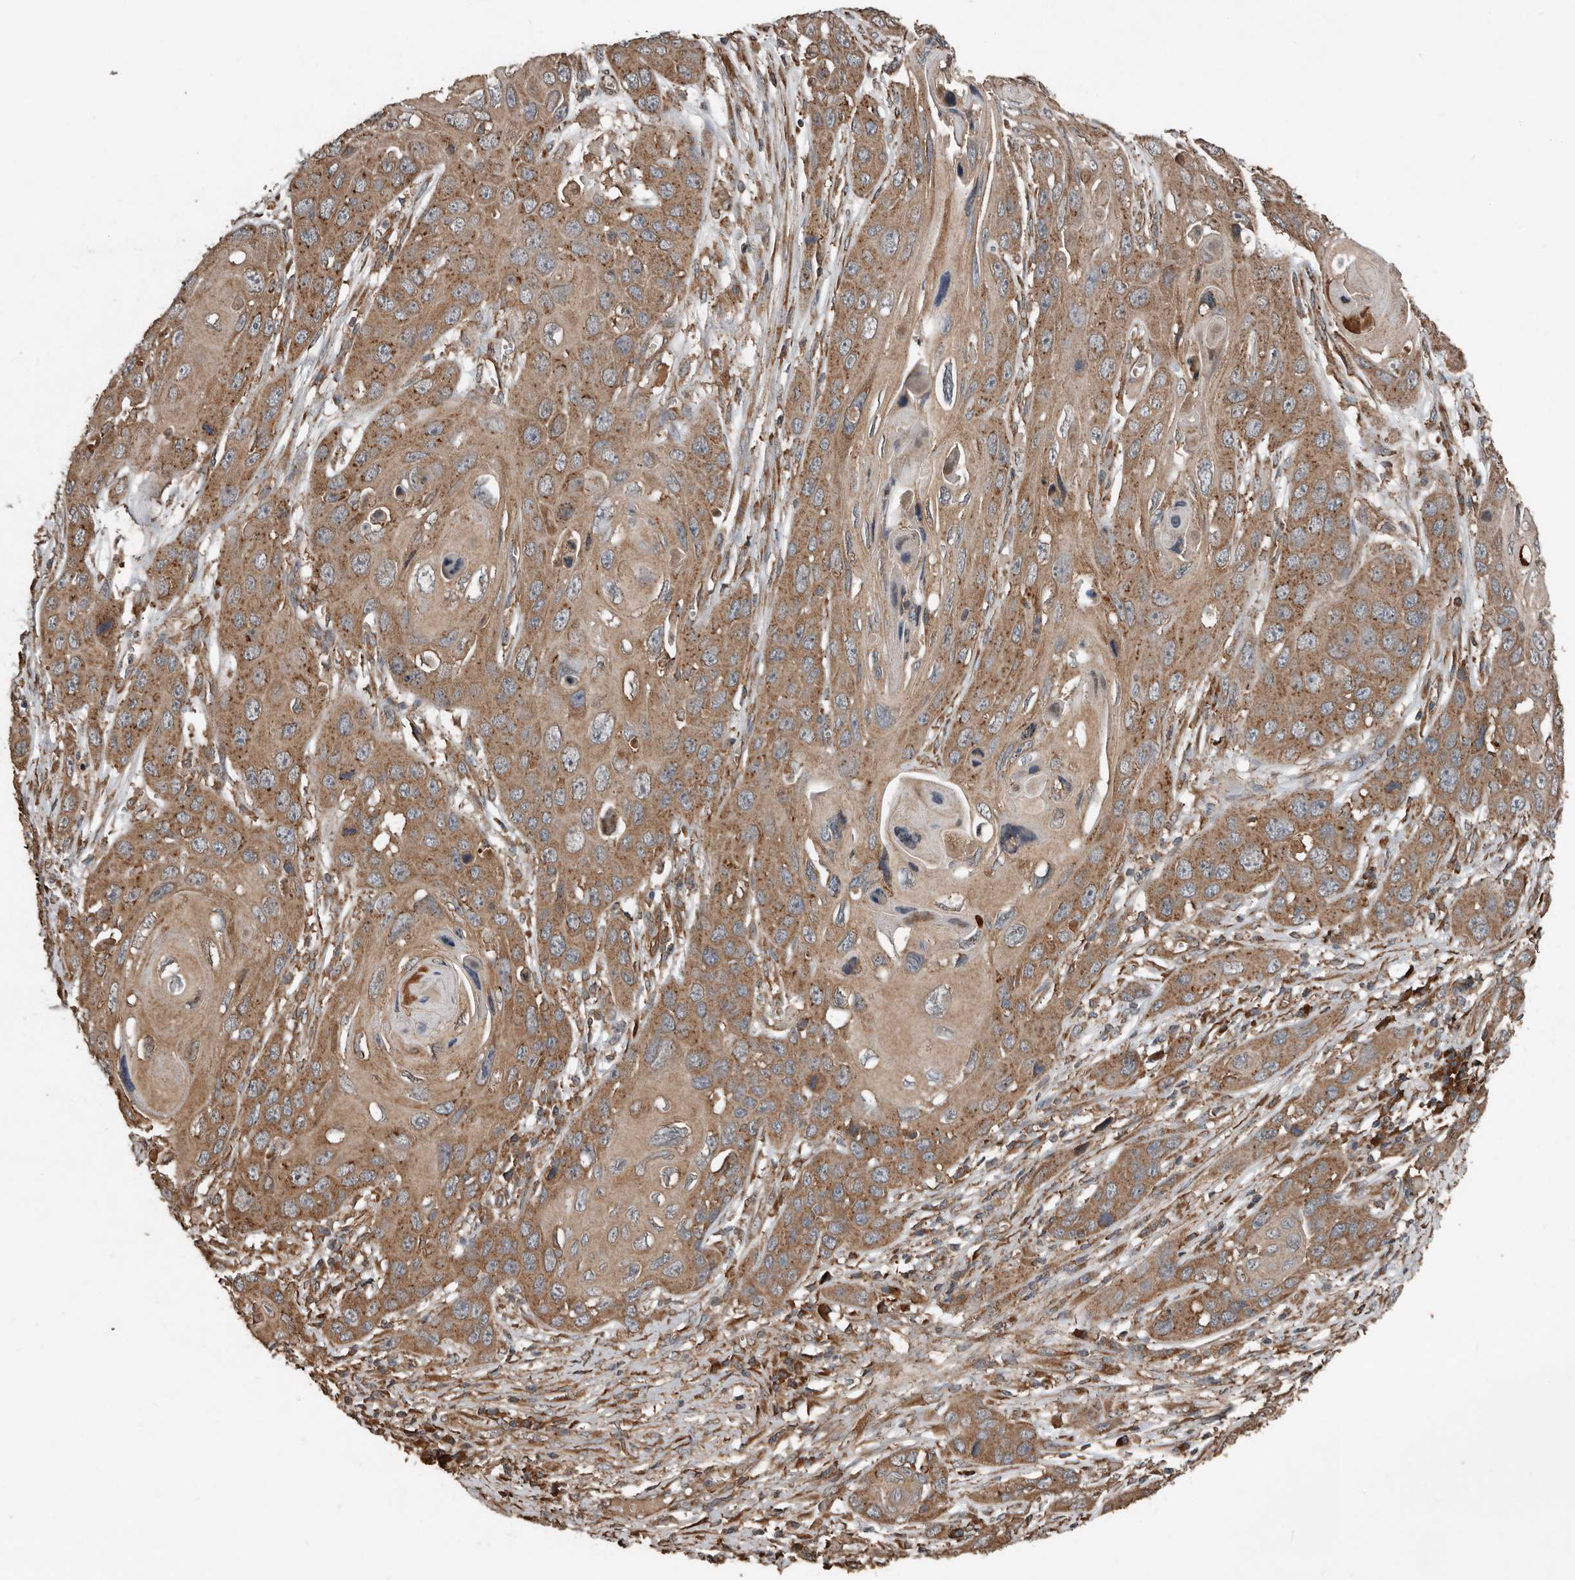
{"staining": {"intensity": "moderate", "quantity": ">75%", "location": "cytoplasmic/membranous"}, "tissue": "skin cancer", "cell_type": "Tumor cells", "image_type": "cancer", "snomed": [{"axis": "morphology", "description": "Squamous cell carcinoma, NOS"}, {"axis": "topography", "description": "Skin"}], "caption": "Immunohistochemistry (IHC) of skin squamous cell carcinoma exhibits medium levels of moderate cytoplasmic/membranous staining in about >75% of tumor cells.", "gene": "RNF207", "patient": {"sex": "male", "age": 55}}